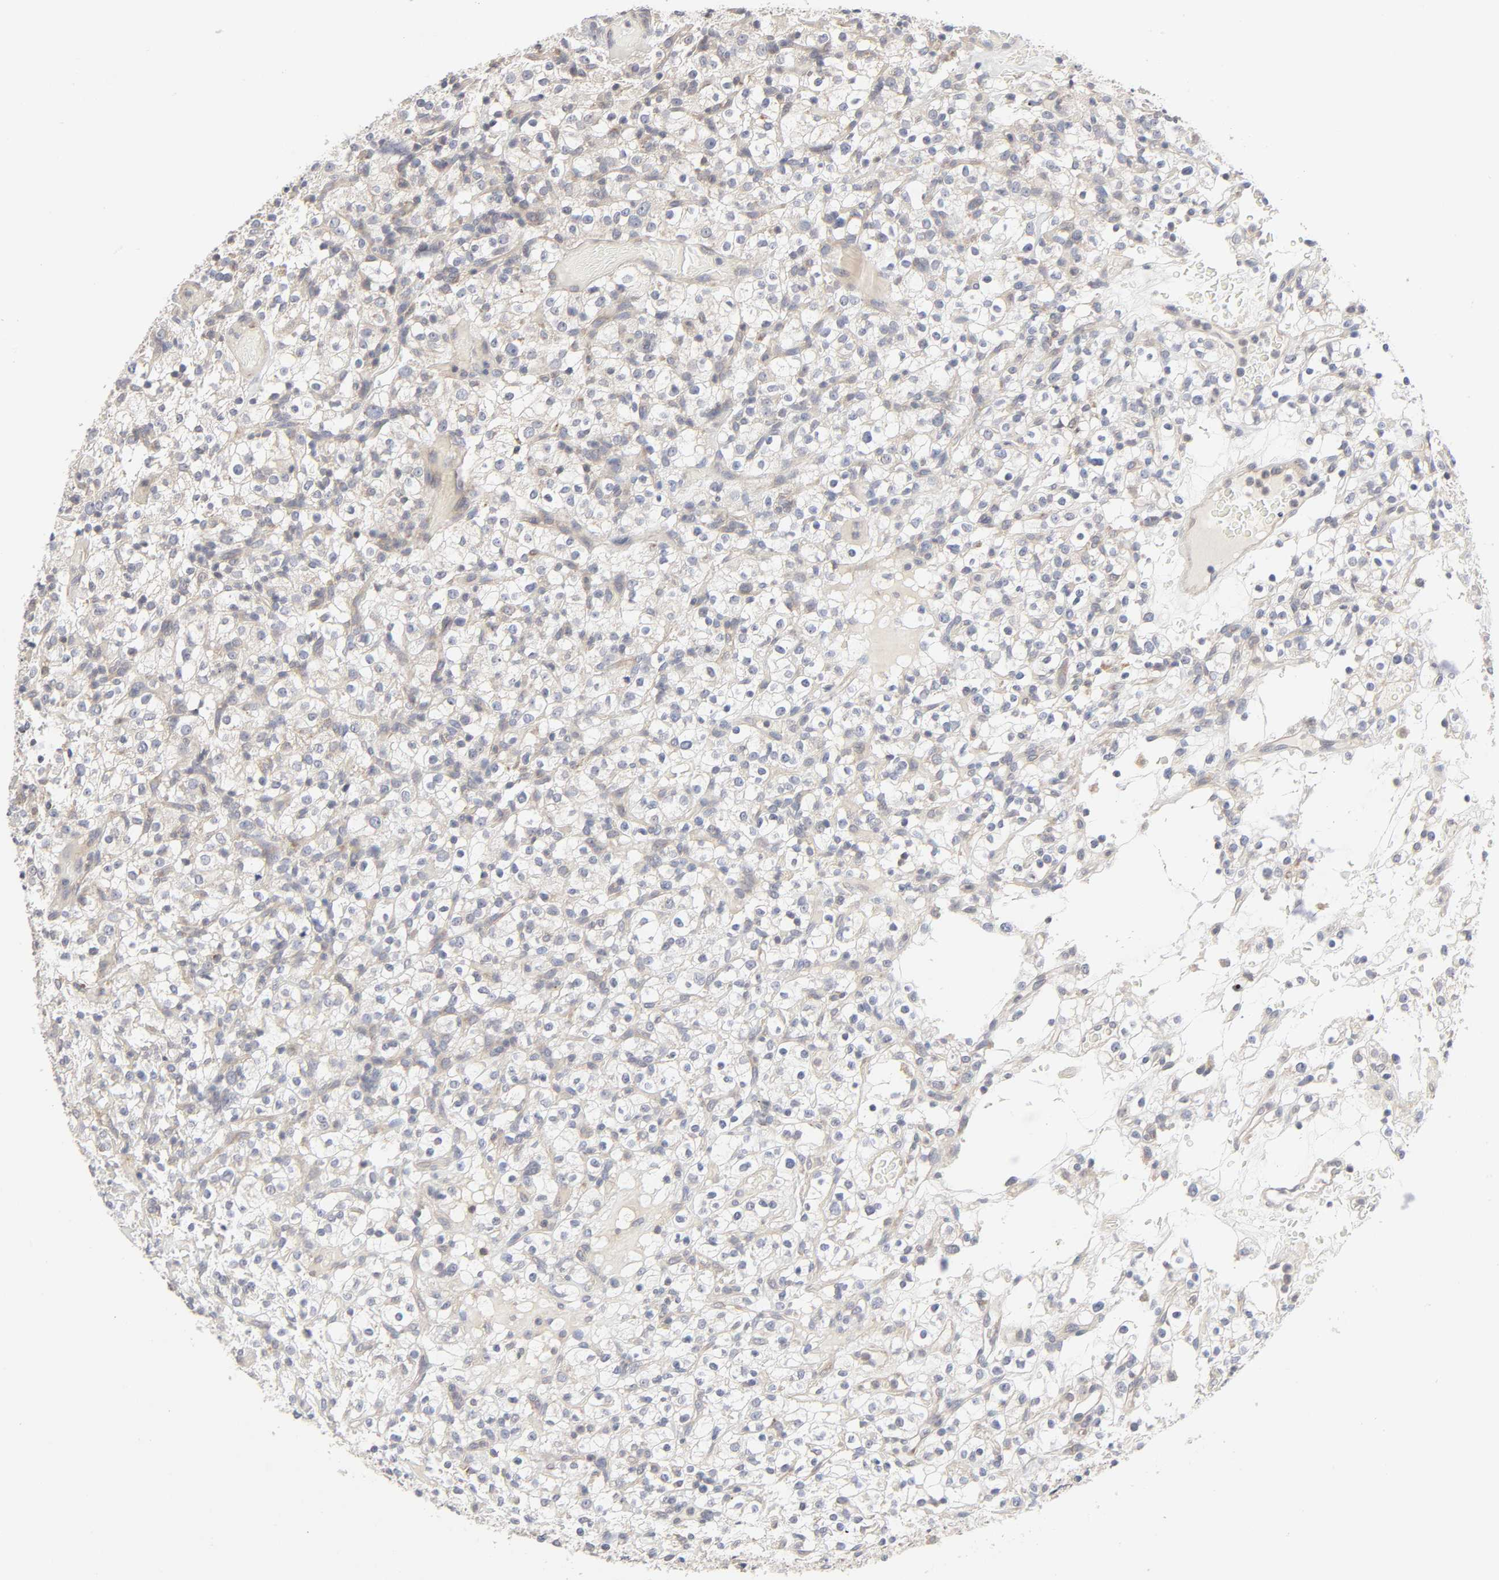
{"staining": {"intensity": "negative", "quantity": "none", "location": "none"}, "tissue": "renal cancer", "cell_type": "Tumor cells", "image_type": "cancer", "snomed": [{"axis": "morphology", "description": "Normal tissue, NOS"}, {"axis": "morphology", "description": "Adenocarcinoma, NOS"}, {"axis": "topography", "description": "Kidney"}], "caption": "Human renal cancer stained for a protein using immunohistochemistry shows no expression in tumor cells.", "gene": "IL4R", "patient": {"sex": "female", "age": 72}}